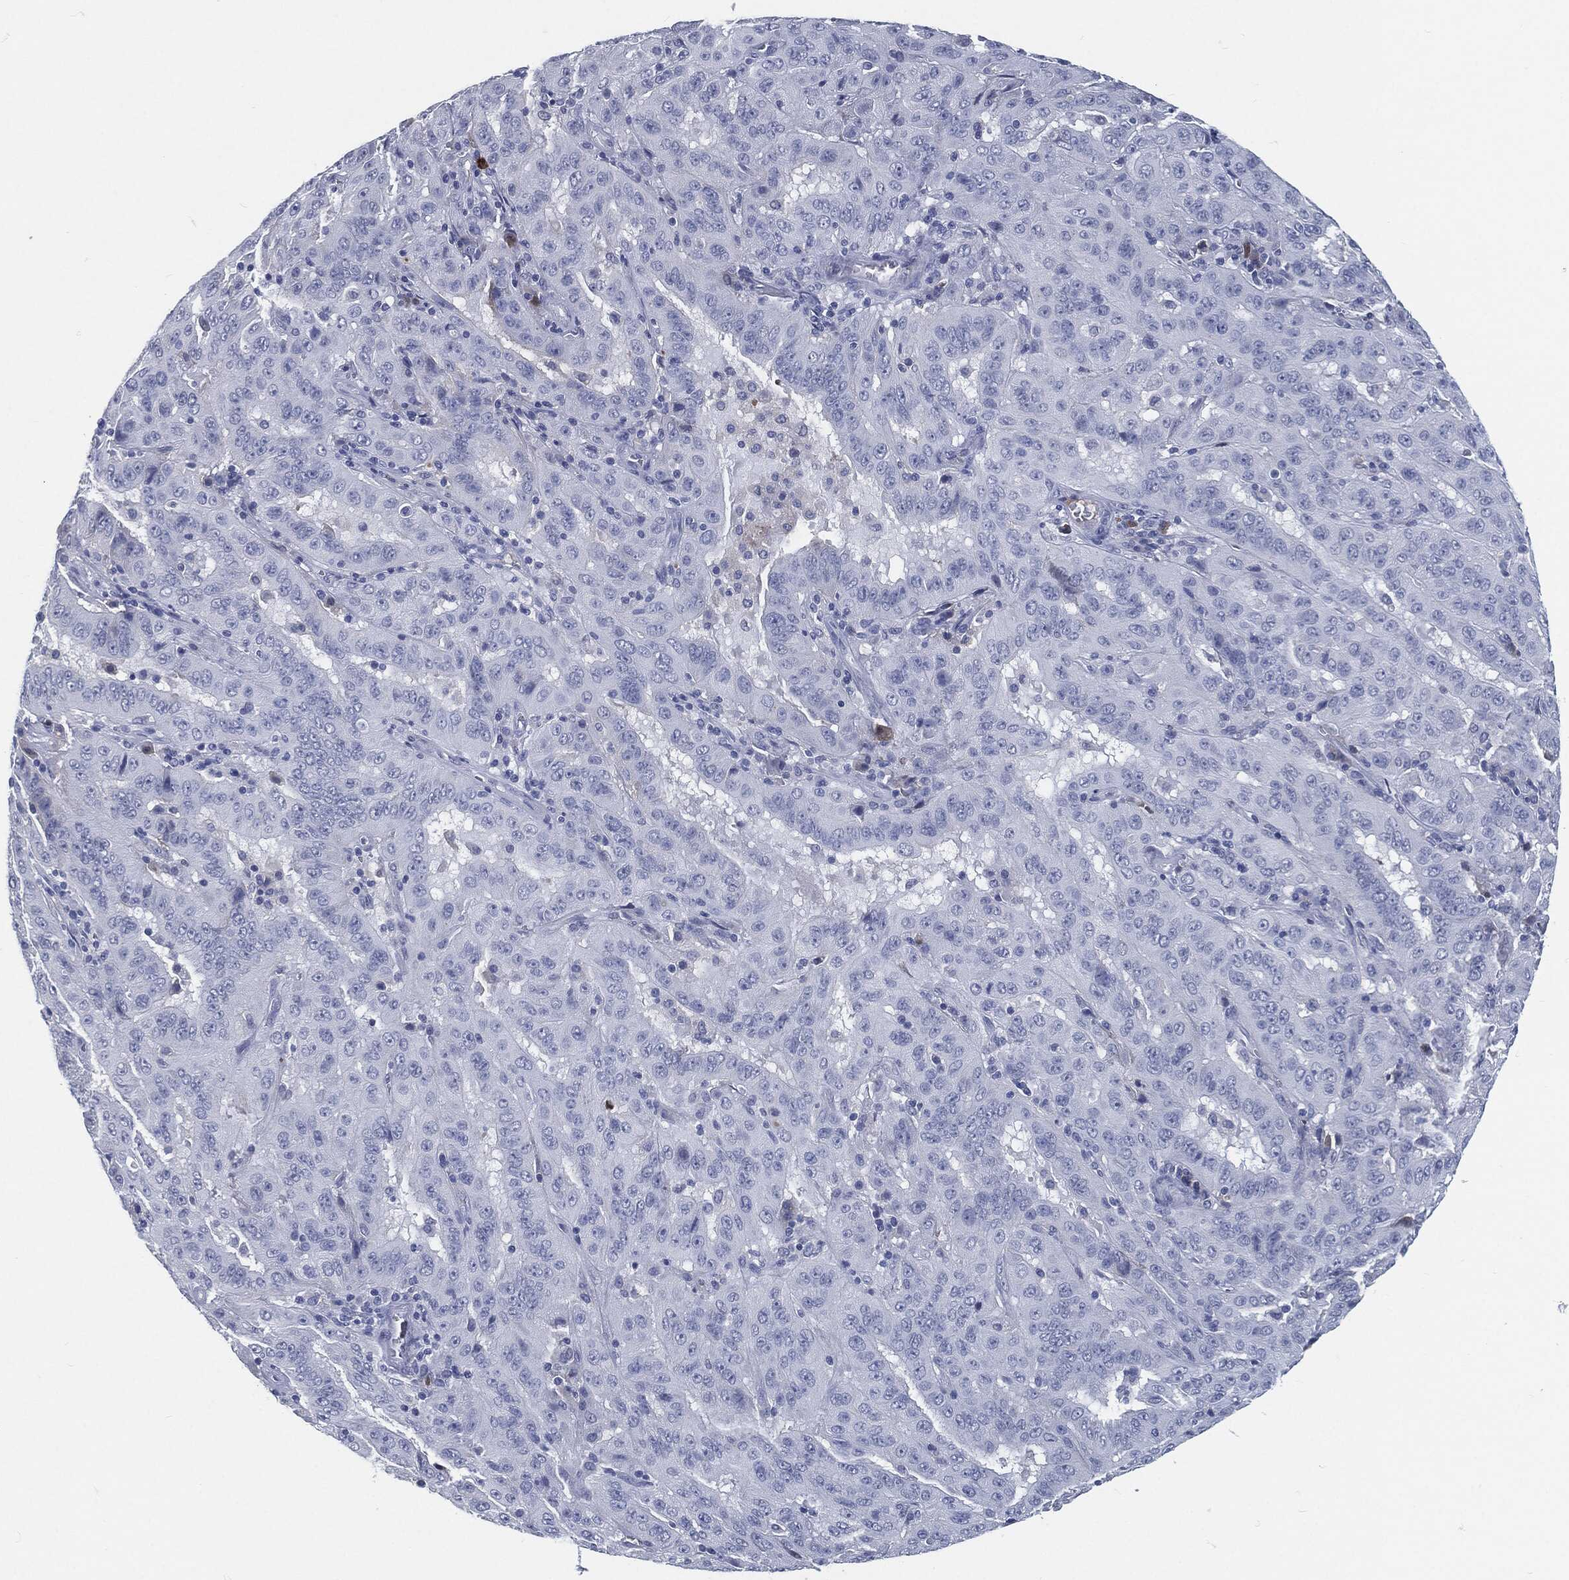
{"staining": {"intensity": "negative", "quantity": "none", "location": "none"}, "tissue": "pancreatic cancer", "cell_type": "Tumor cells", "image_type": "cancer", "snomed": [{"axis": "morphology", "description": "Adenocarcinoma, NOS"}, {"axis": "topography", "description": "Pancreas"}], "caption": "The micrograph exhibits no significant staining in tumor cells of pancreatic adenocarcinoma. Nuclei are stained in blue.", "gene": "MST1", "patient": {"sex": "male", "age": 63}}